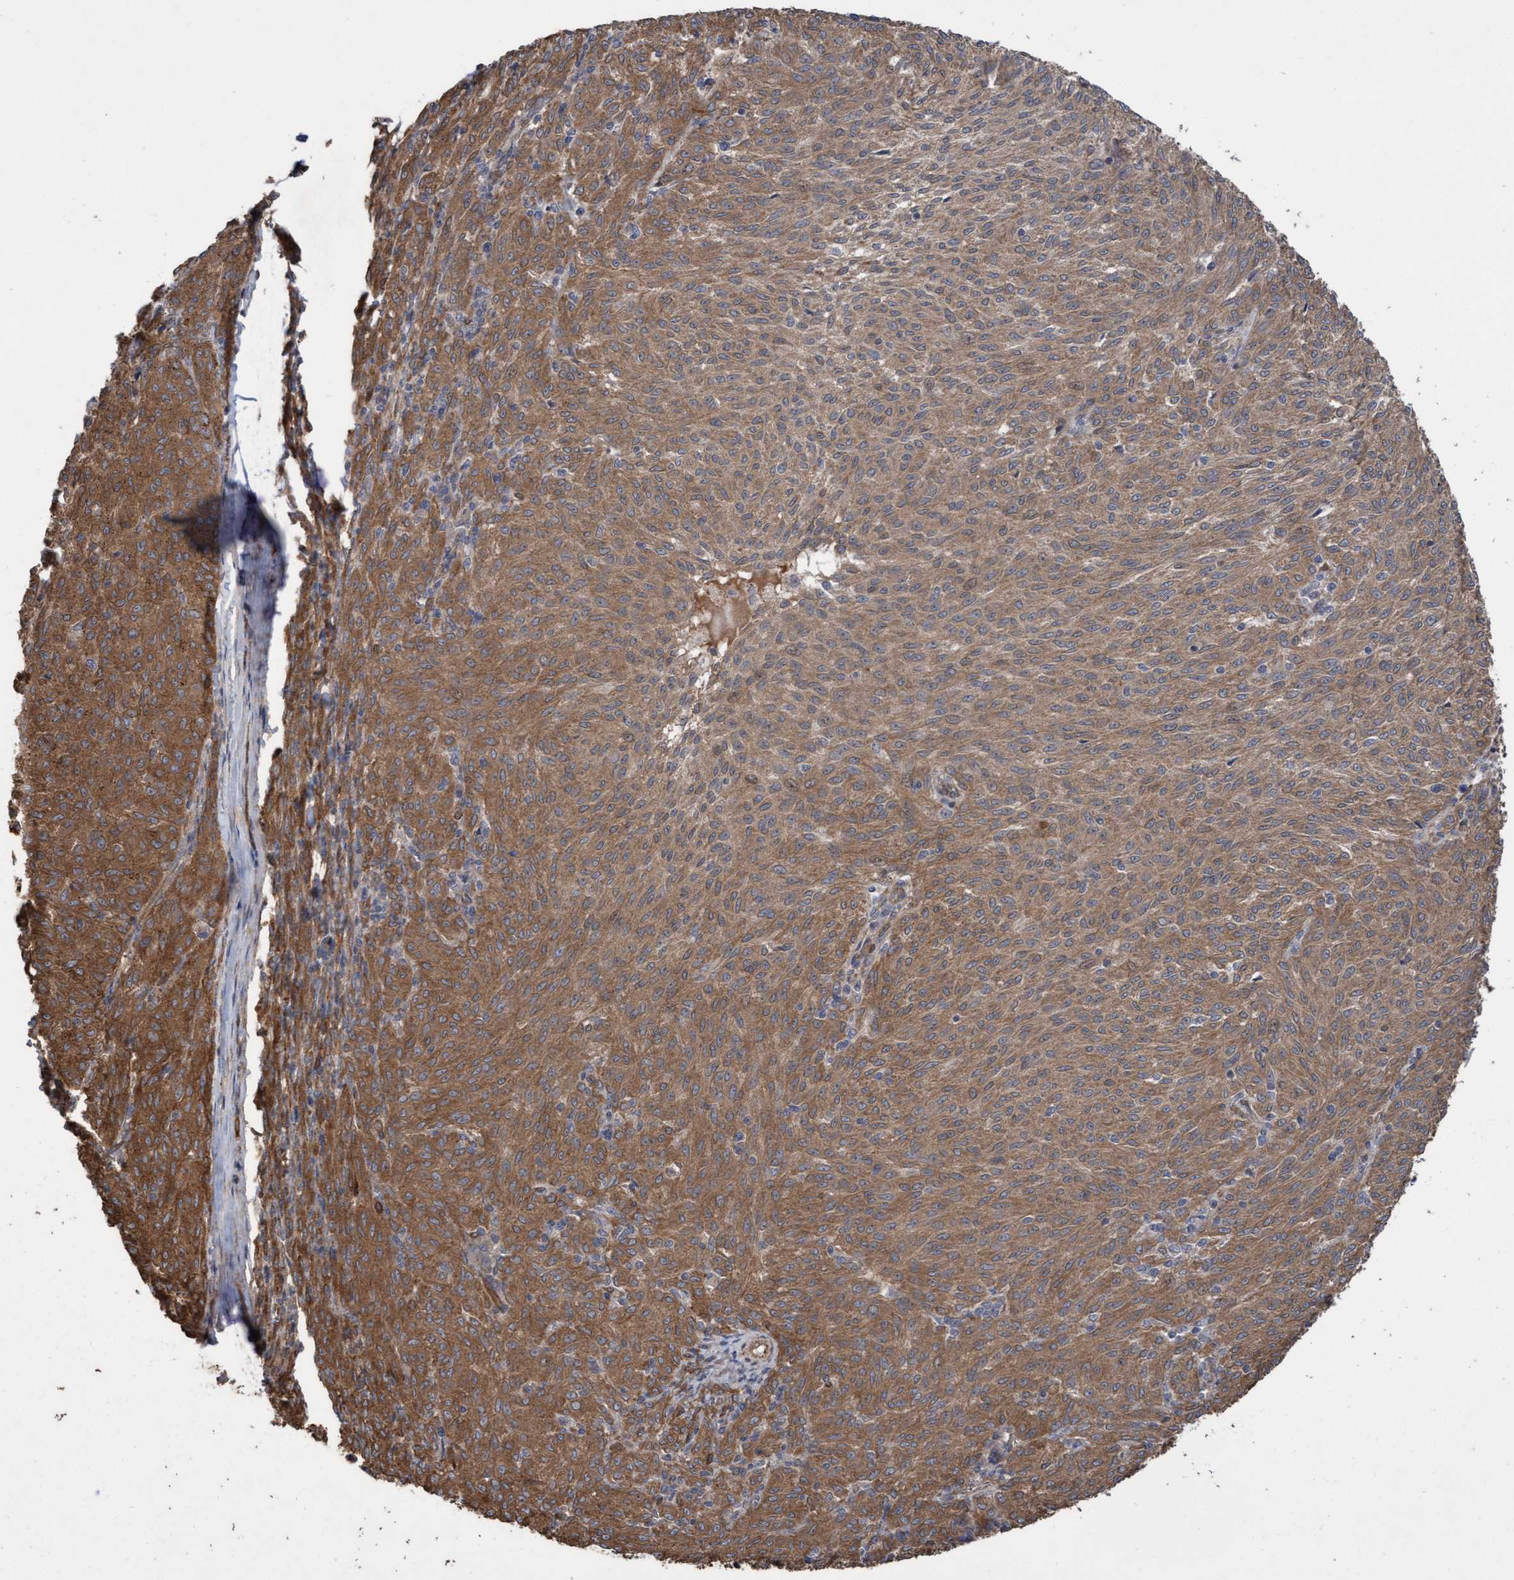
{"staining": {"intensity": "moderate", "quantity": ">75%", "location": "cytoplasmic/membranous"}, "tissue": "melanoma", "cell_type": "Tumor cells", "image_type": "cancer", "snomed": [{"axis": "morphology", "description": "Malignant melanoma, NOS"}, {"axis": "topography", "description": "Skin"}], "caption": "Protein expression analysis of human malignant melanoma reveals moderate cytoplasmic/membranous positivity in about >75% of tumor cells.", "gene": "CDC42EP4", "patient": {"sex": "female", "age": 72}}